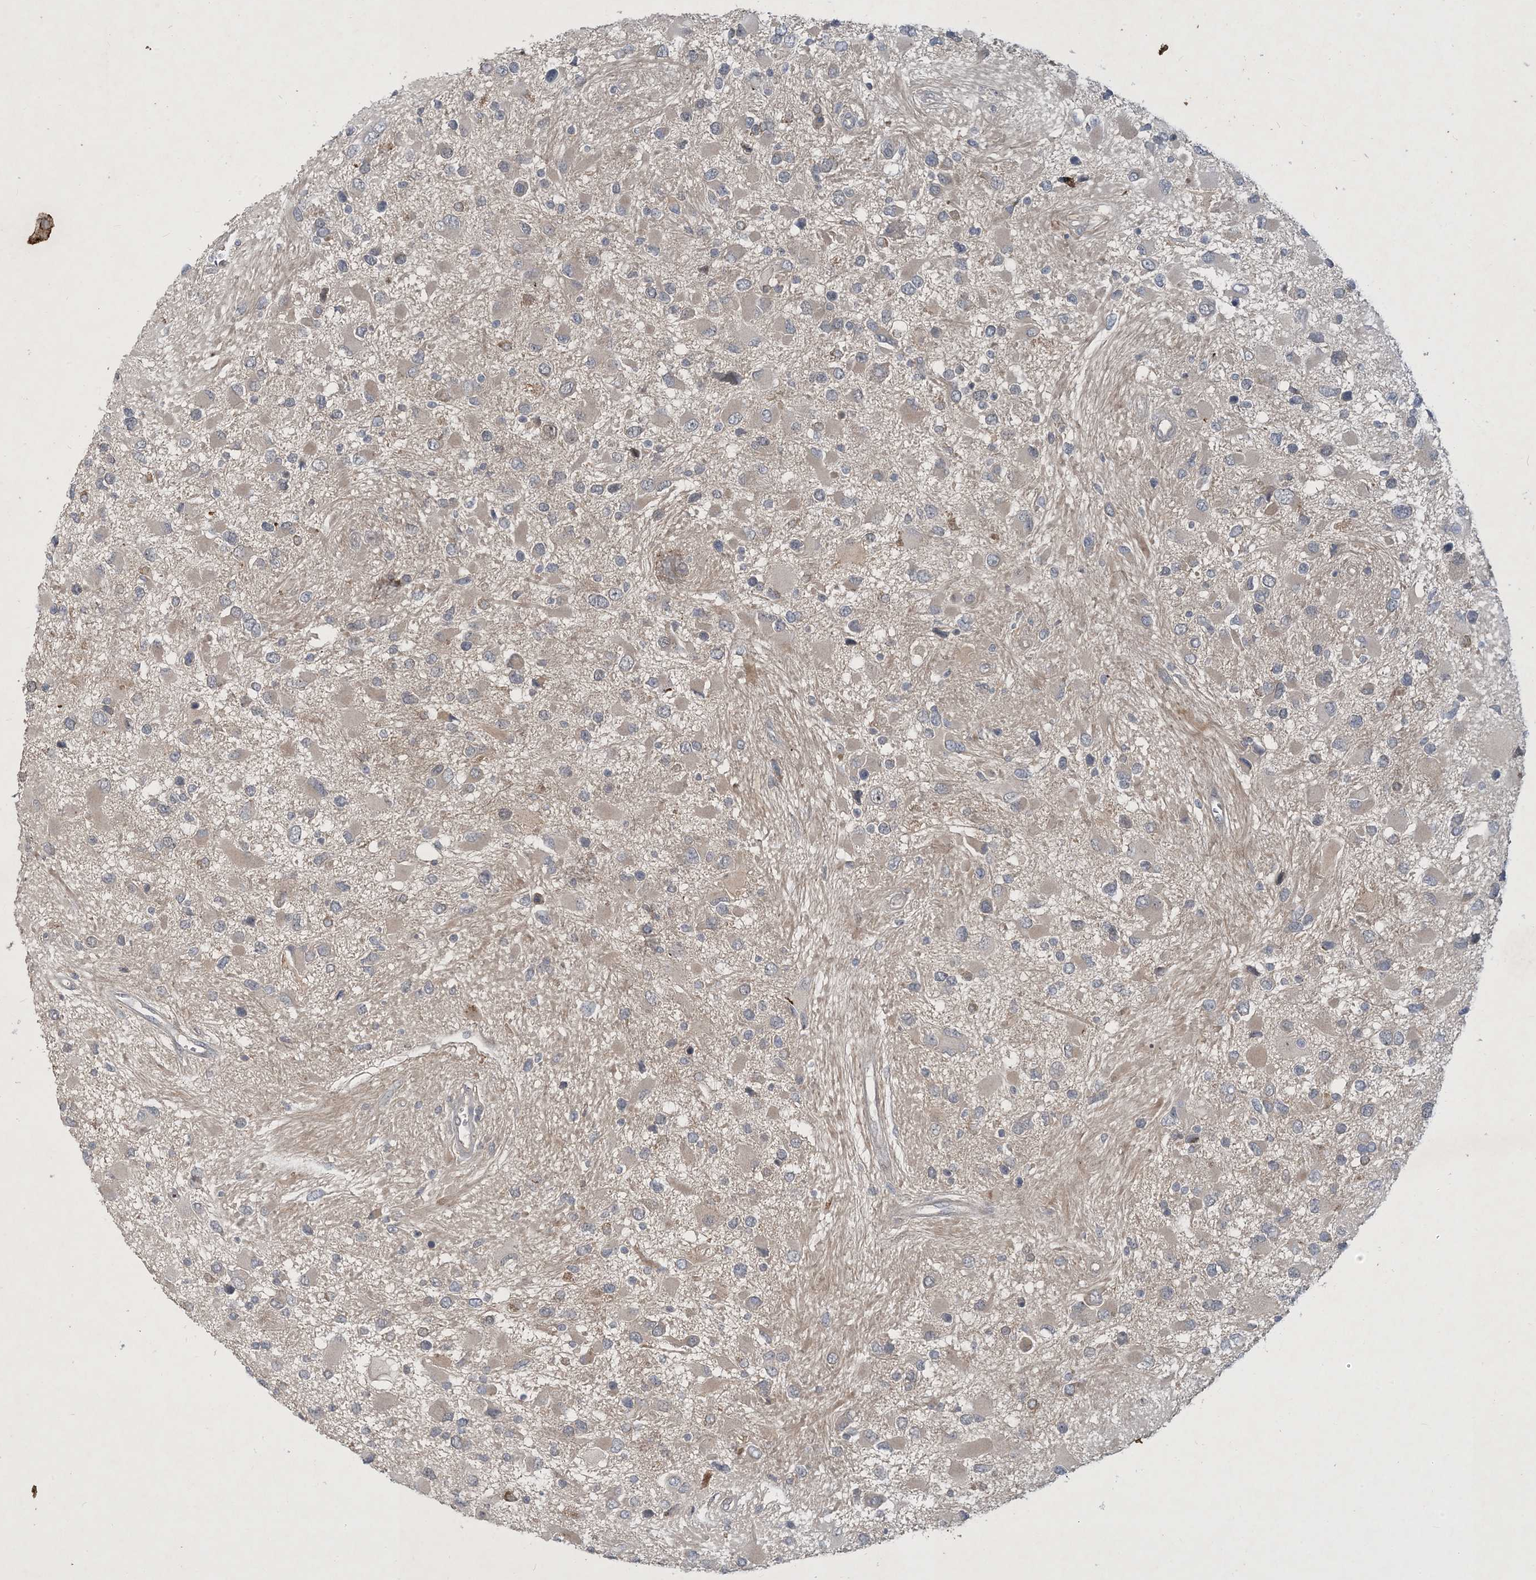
{"staining": {"intensity": "negative", "quantity": "none", "location": "none"}, "tissue": "glioma", "cell_type": "Tumor cells", "image_type": "cancer", "snomed": [{"axis": "morphology", "description": "Glioma, malignant, High grade"}, {"axis": "topography", "description": "Brain"}], "caption": "Glioma stained for a protein using immunohistochemistry shows no staining tumor cells.", "gene": "CDS1", "patient": {"sex": "male", "age": 53}}